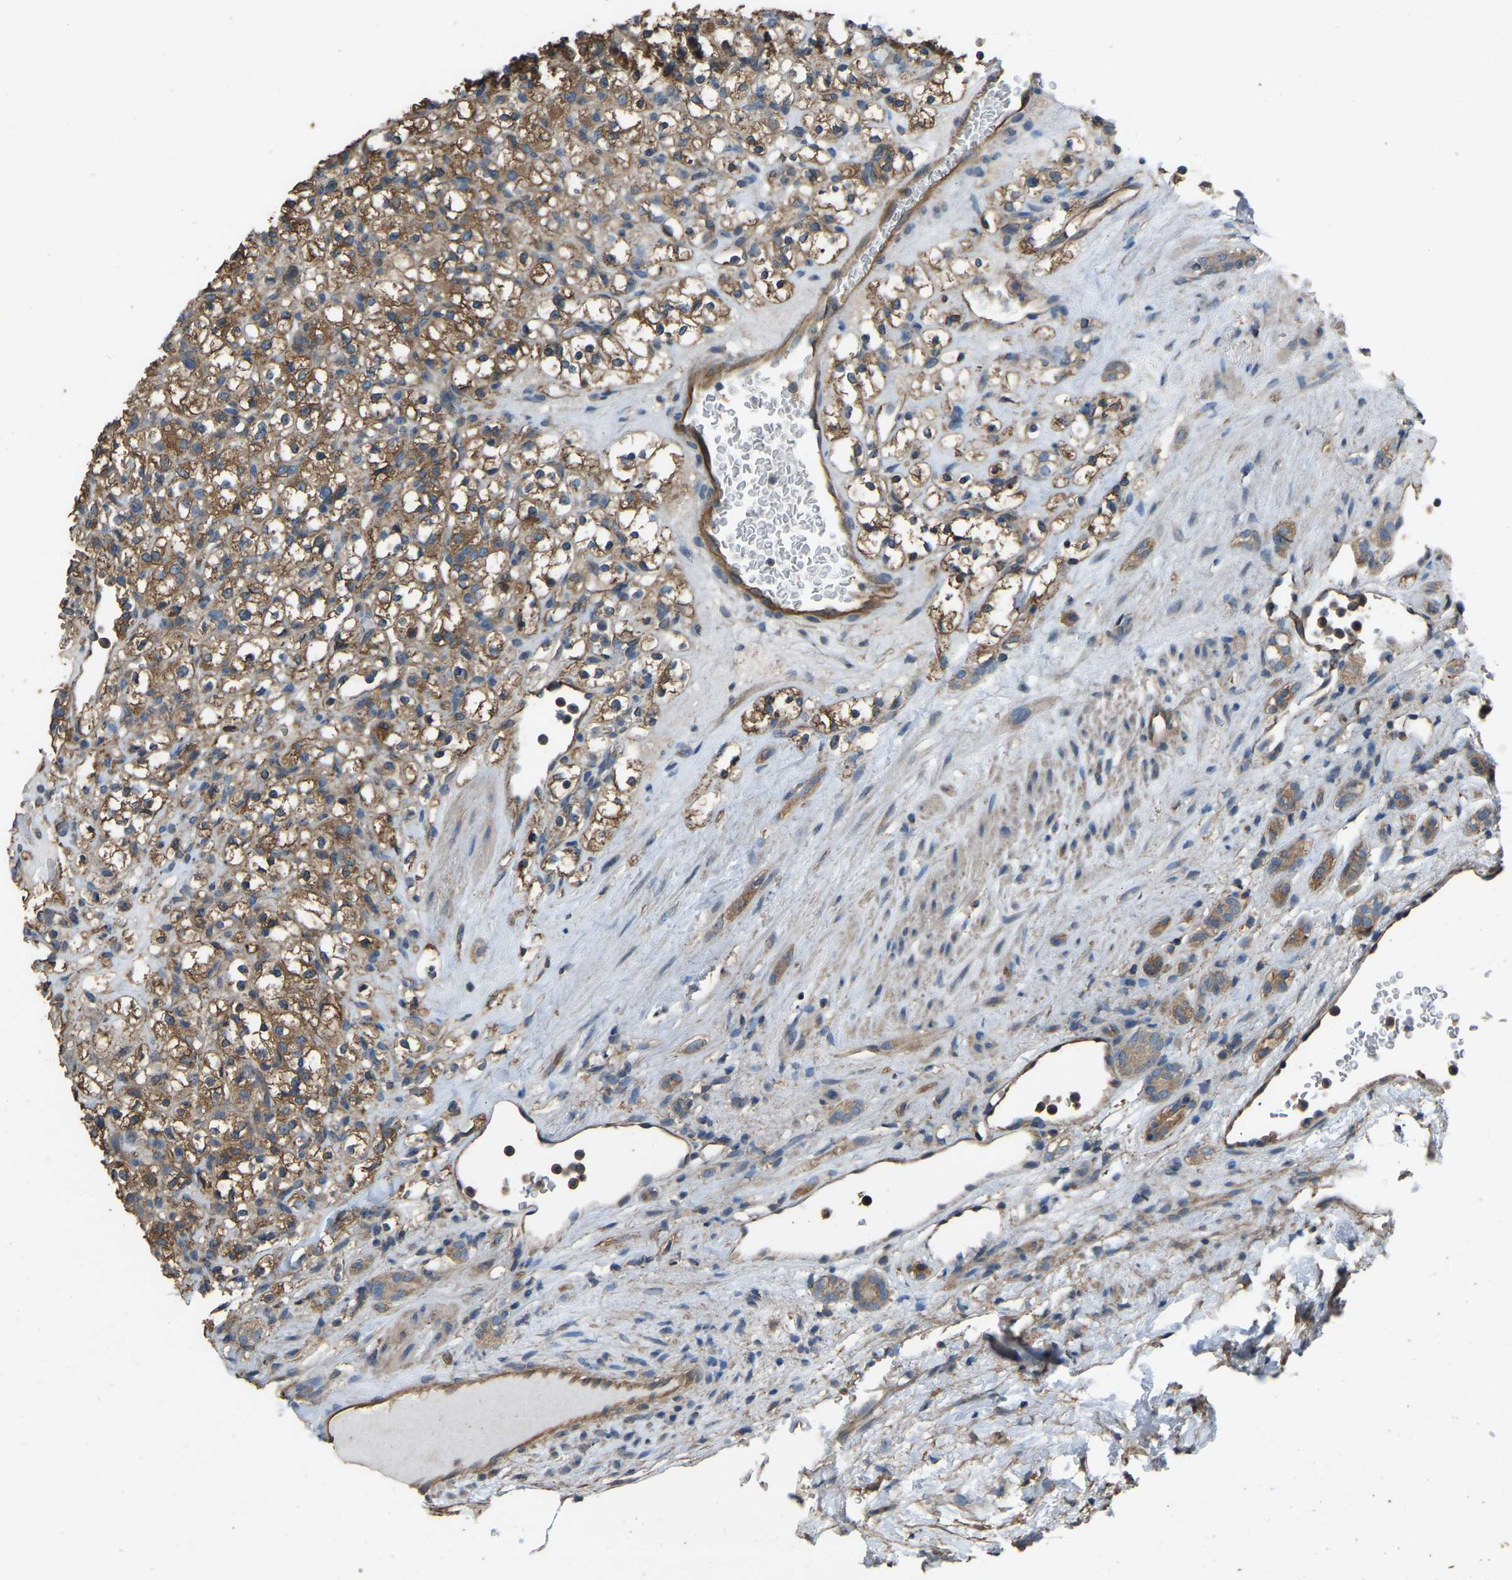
{"staining": {"intensity": "moderate", "quantity": ">75%", "location": "cytoplasmic/membranous"}, "tissue": "renal cancer", "cell_type": "Tumor cells", "image_type": "cancer", "snomed": [{"axis": "morphology", "description": "Normal tissue, NOS"}, {"axis": "morphology", "description": "Adenocarcinoma, NOS"}, {"axis": "topography", "description": "Kidney"}], "caption": "This image shows IHC staining of human adenocarcinoma (renal), with medium moderate cytoplasmic/membranous positivity in about >75% of tumor cells.", "gene": "SLC4A2", "patient": {"sex": "female", "age": 72}}